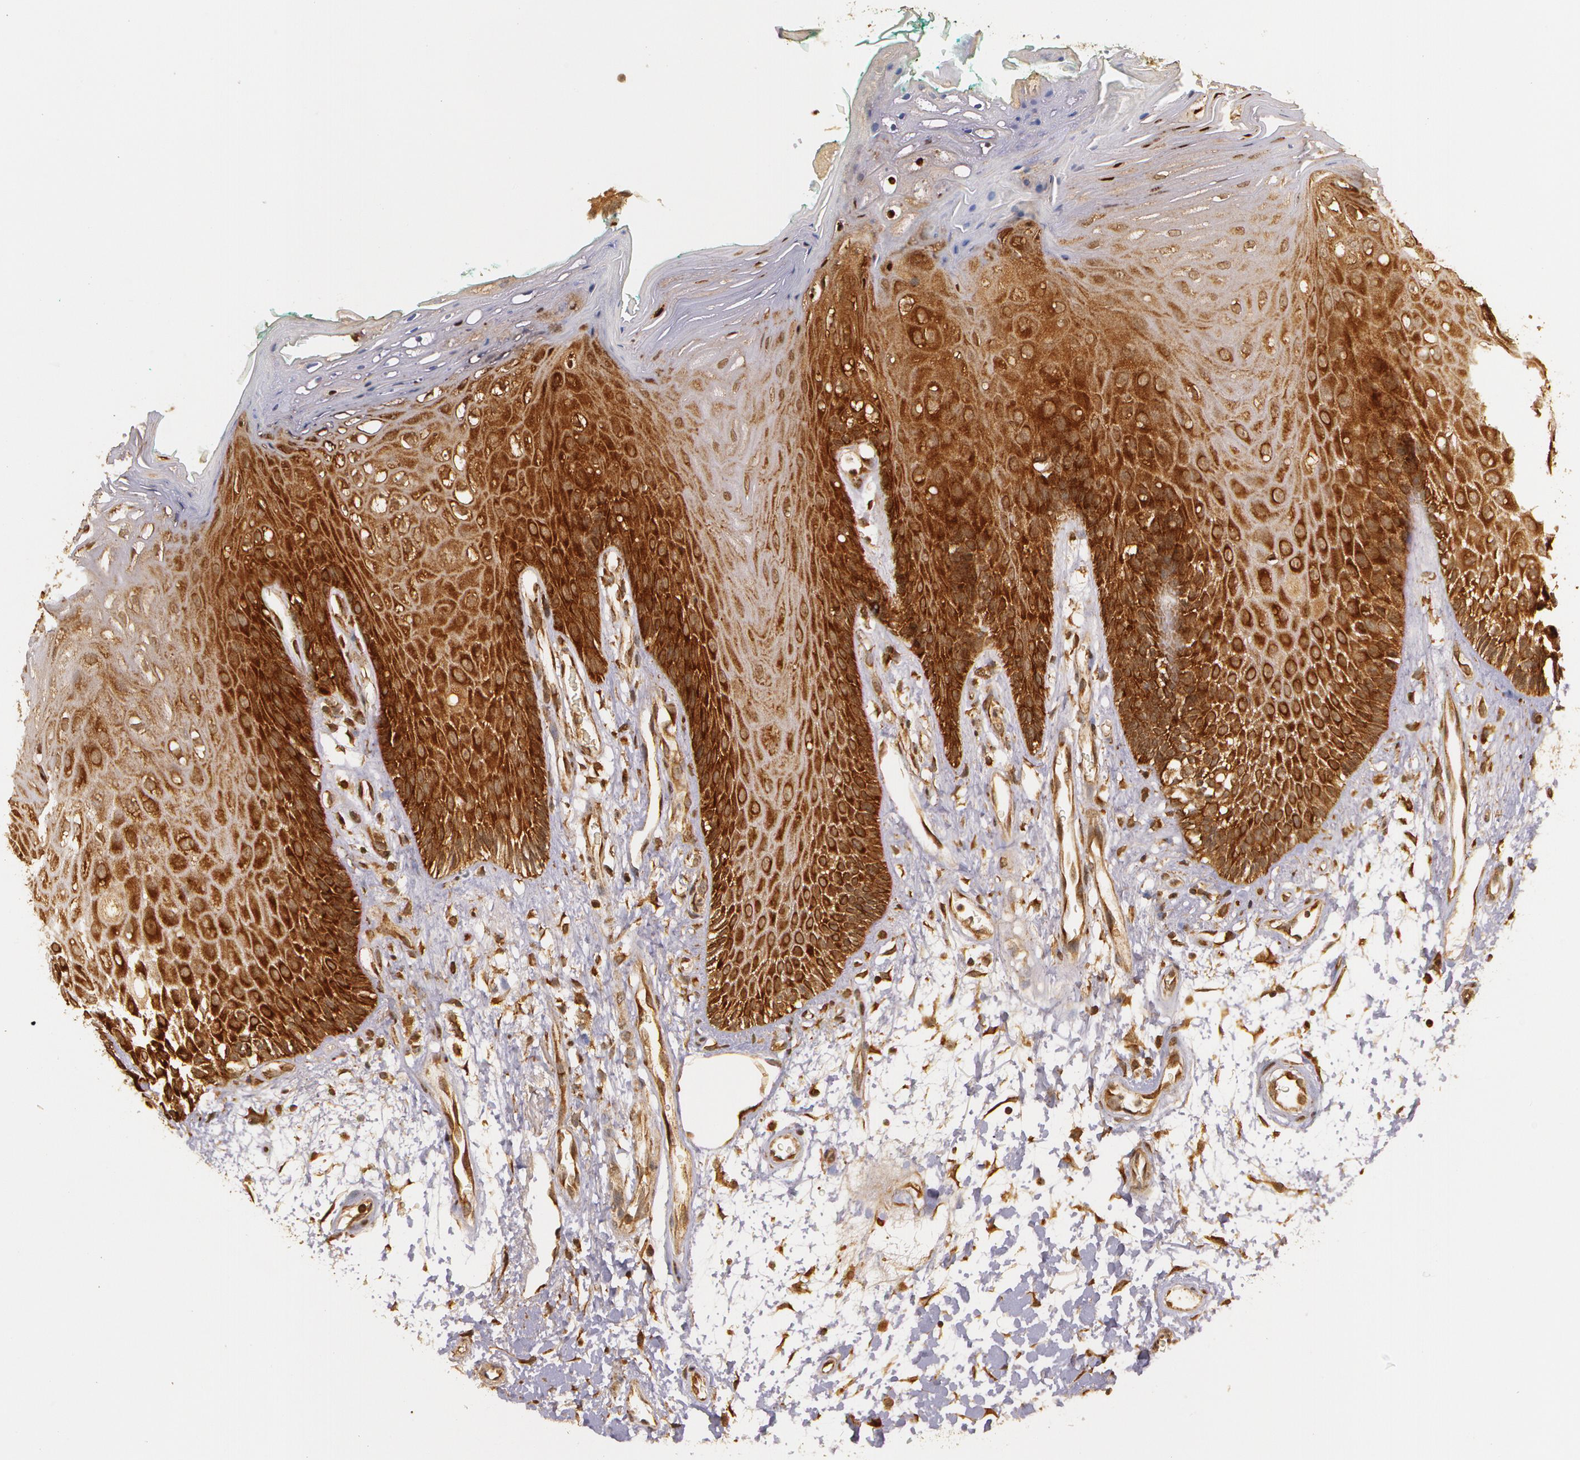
{"staining": {"intensity": "strong", "quantity": ">75%", "location": "cytoplasmic/membranous"}, "tissue": "oral mucosa", "cell_type": "Squamous epithelial cells", "image_type": "normal", "snomed": [{"axis": "morphology", "description": "Normal tissue, NOS"}, {"axis": "morphology", "description": "Squamous cell carcinoma, NOS"}, {"axis": "topography", "description": "Skeletal muscle"}, {"axis": "topography", "description": "Oral tissue"}, {"axis": "topography", "description": "Head-Neck"}], "caption": "Unremarkable oral mucosa reveals strong cytoplasmic/membranous positivity in approximately >75% of squamous epithelial cells, visualized by immunohistochemistry.", "gene": "ASCC2", "patient": {"sex": "female", "age": 84}}